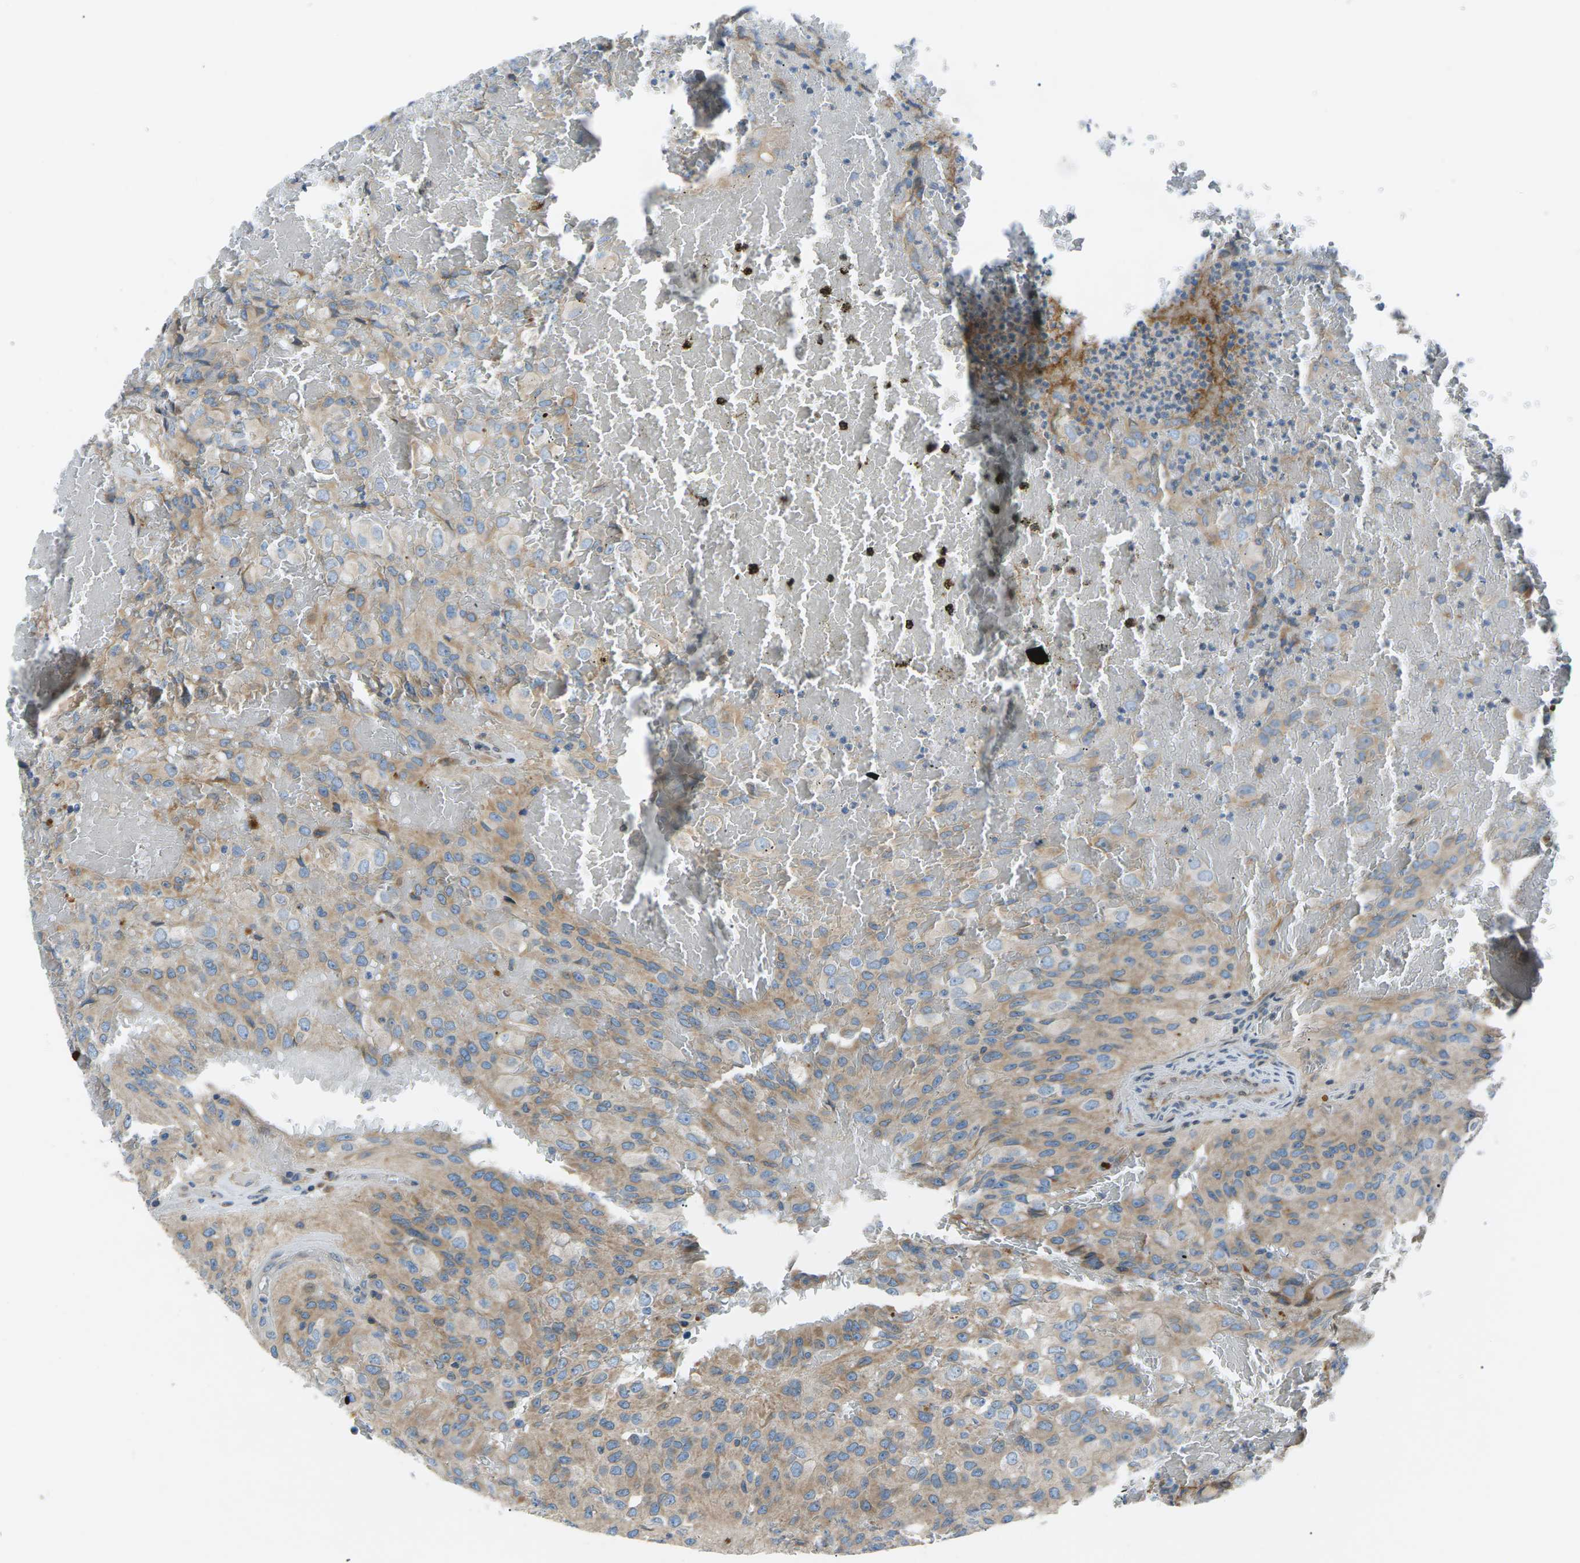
{"staining": {"intensity": "weak", "quantity": "25%-75%", "location": "cytoplasmic/membranous"}, "tissue": "glioma", "cell_type": "Tumor cells", "image_type": "cancer", "snomed": [{"axis": "morphology", "description": "Glioma, malignant, High grade"}, {"axis": "topography", "description": "Brain"}], "caption": "Tumor cells display weak cytoplasmic/membranous staining in about 25%-75% of cells in glioma.", "gene": "ZDHHC24", "patient": {"sex": "male", "age": 32}}